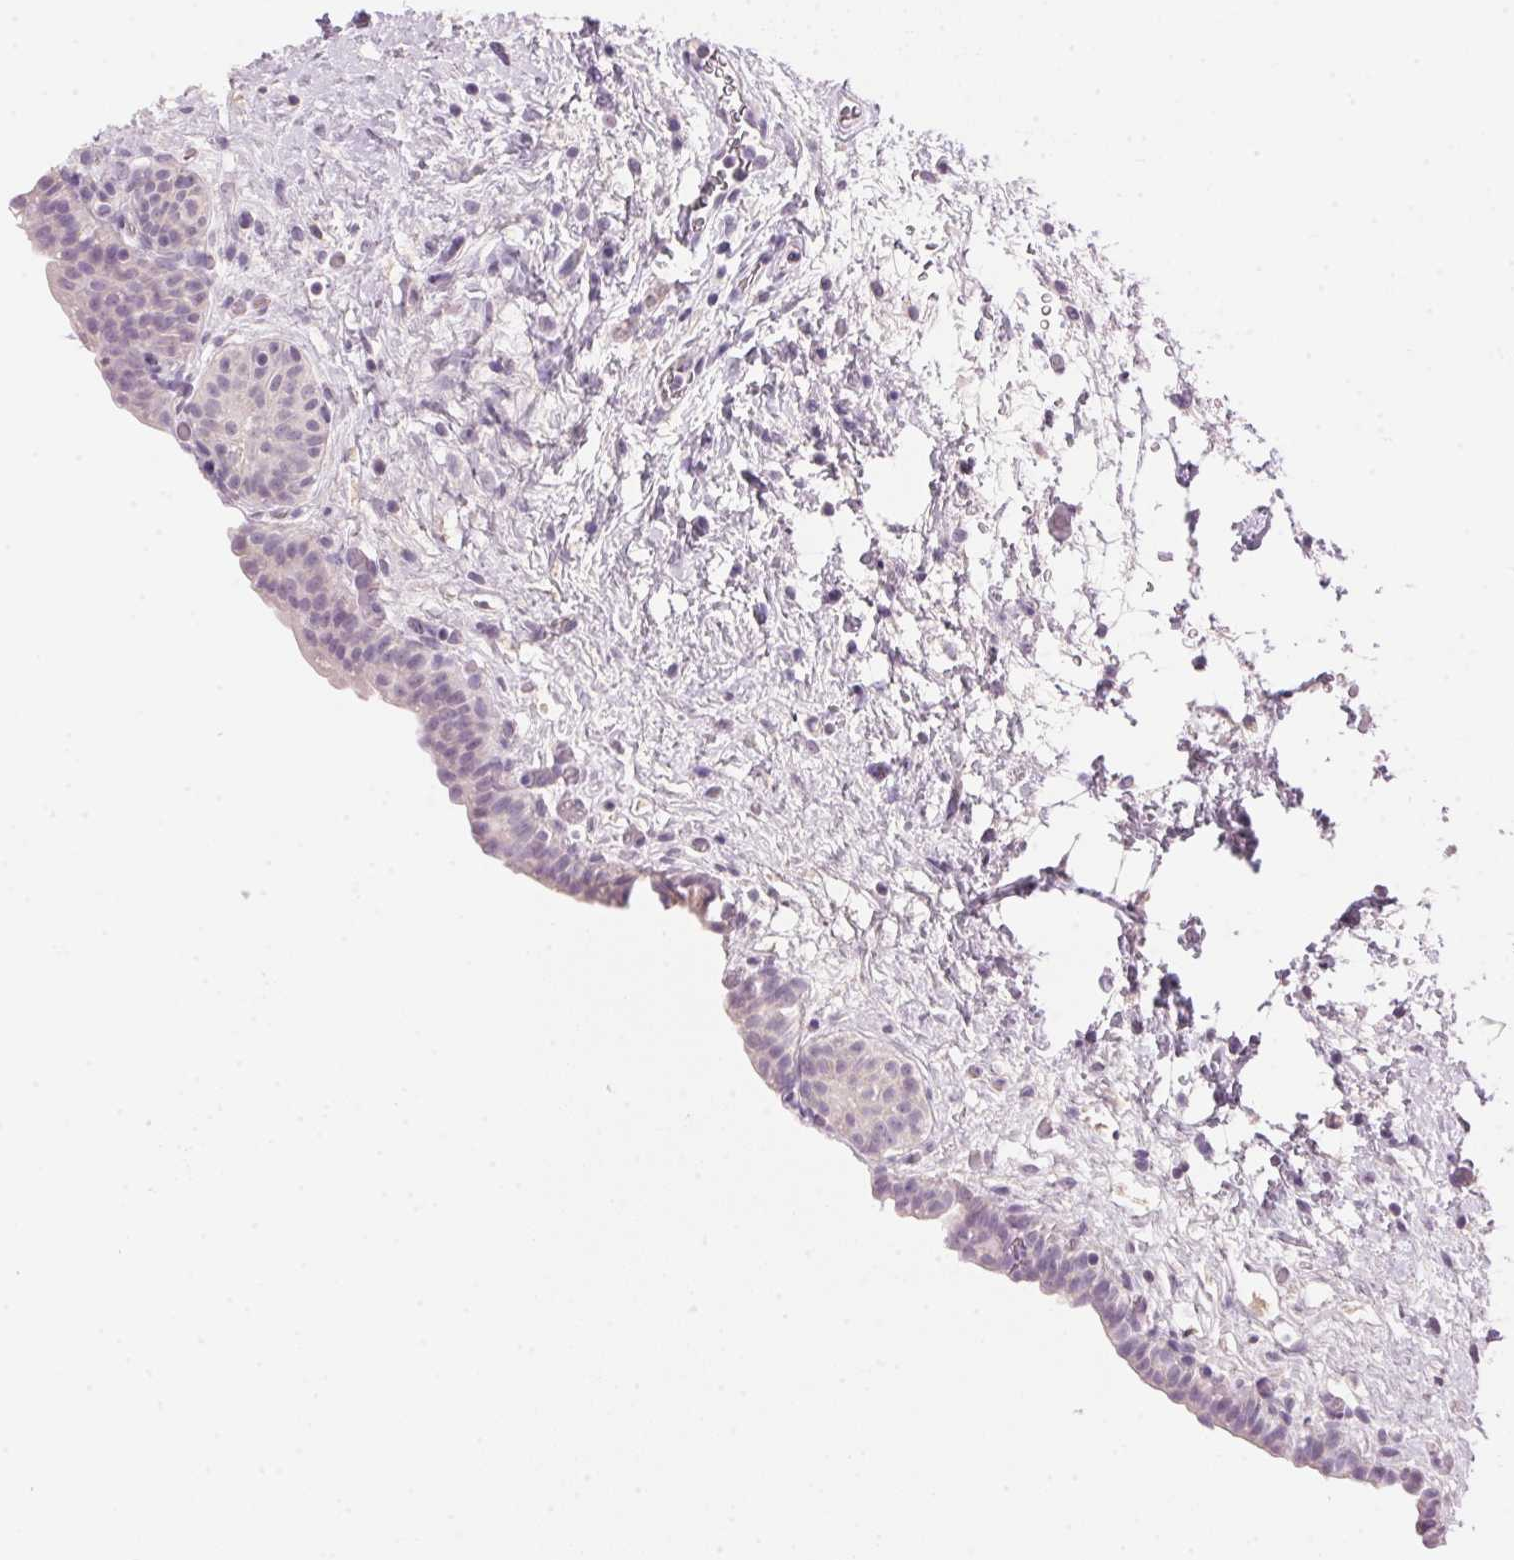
{"staining": {"intensity": "negative", "quantity": "none", "location": "none"}, "tissue": "urinary bladder", "cell_type": "Urothelial cells", "image_type": "normal", "snomed": [{"axis": "morphology", "description": "Normal tissue, NOS"}, {"axis": "topography", "description": "Urinary bladder"}], "caption": "Protein analysis of benign urinary bladder reveals no significant positivity in urothelial cells.", "gene": "CYP11B1", "patient": {"sex": "male", "age": 69}}